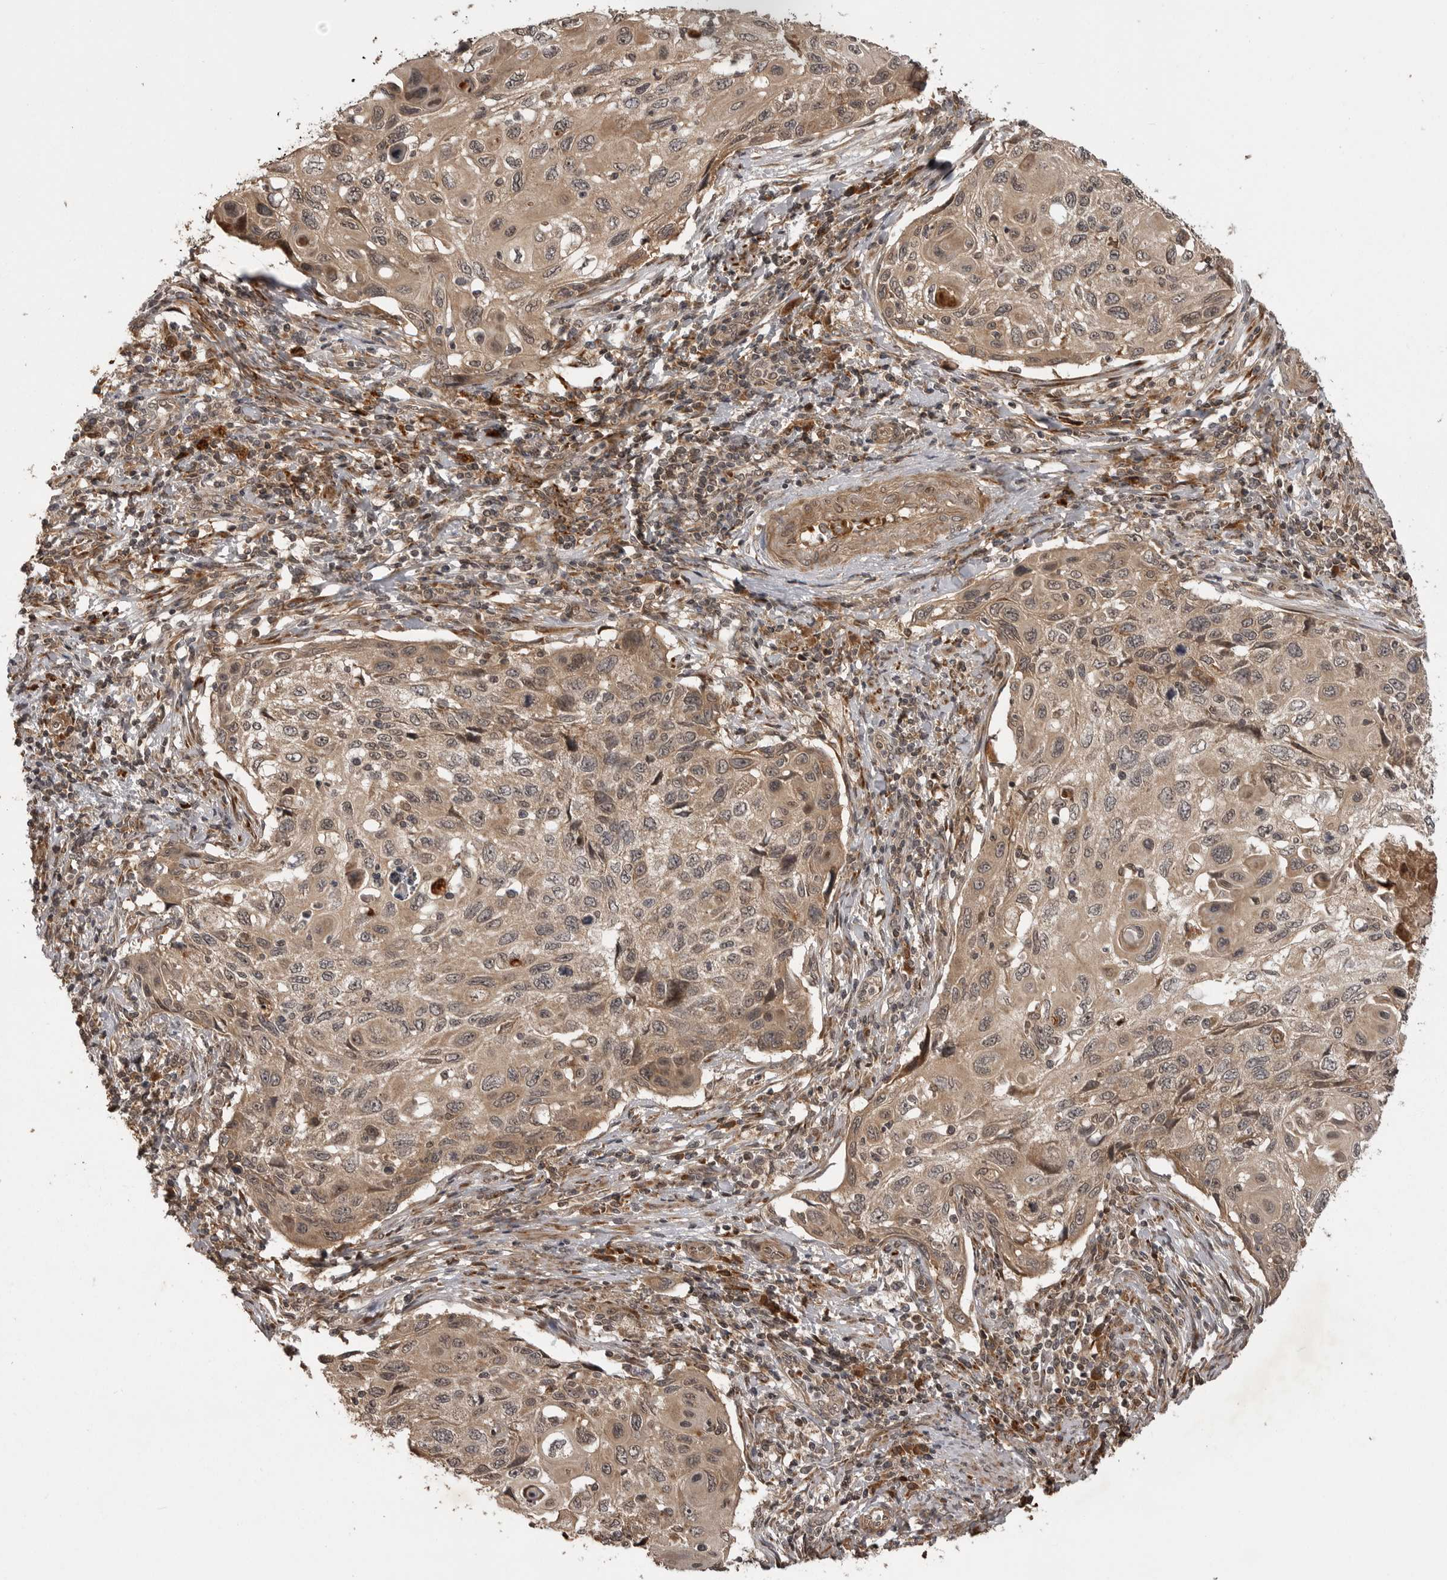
{"staining": {"intensity": "weak", "quantity": ">75%", "location": "cytoplasmic/membranous"}, "tissue": "cervical cancer", "cell_type": "Tumor cells", "image_type": "cancer", "snomed": [{"axis": "morphology", "description": "Squamous cell carcinoma, NOS"}, {"axis": "topography", "description": "Cervix"}], "caption": "Immunohistochemistry (IHC) (DAB (3,3'-diaminobenzidine)) staining of squamous cell carcinoma (cervical) reveals weak cytoplasmic/membranous protein expression in about >75% of tumor cells.", "gene": "AKAP7", "patient": {"sex": "female", "age": 70}}